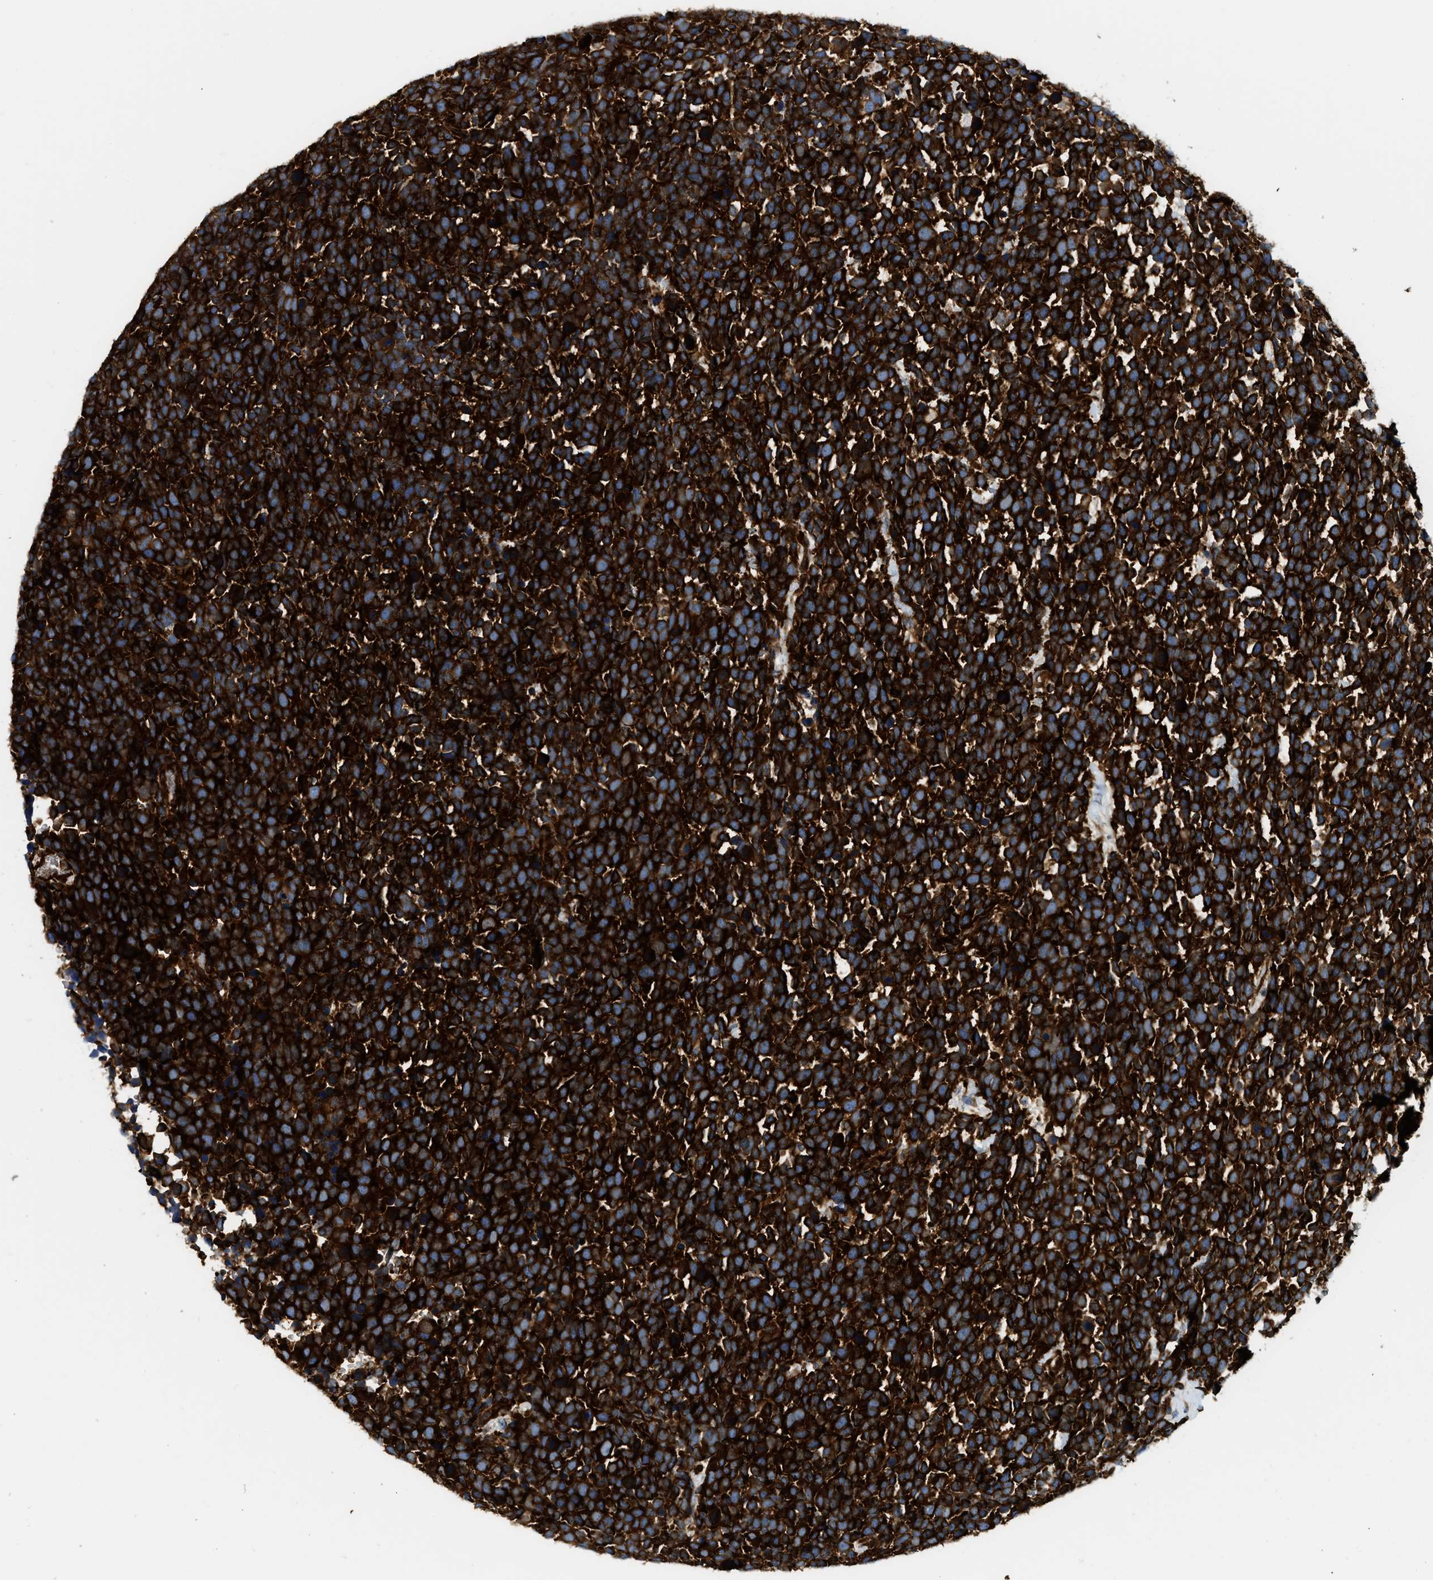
{"staining": {"intensity": "strong", "quantity": ">75%", "location": "cytoplasmic/membranous"}, "tissue": "urothelial cancer", "cell_type": "Tumor cells", "image_type": "cancer", "snomed": [{"axis": "morphology", "description": "Urothelial carcinoma, High grade"}, {"axis": "topography", "description": "Urinary bladder"}], "caption": "Immunohistochemistry photomicrograph of neoplastic tissue: human urothelial cancer stained using immunohistochemistry shows high levels of strong protein expression localized specifically in the cytoplasmic/membranous of tumor cells, appearing as a cytoplasmic/membranous brown color.", "gene": "HIP1", "patient": {"sex": "female", "age": 82}}